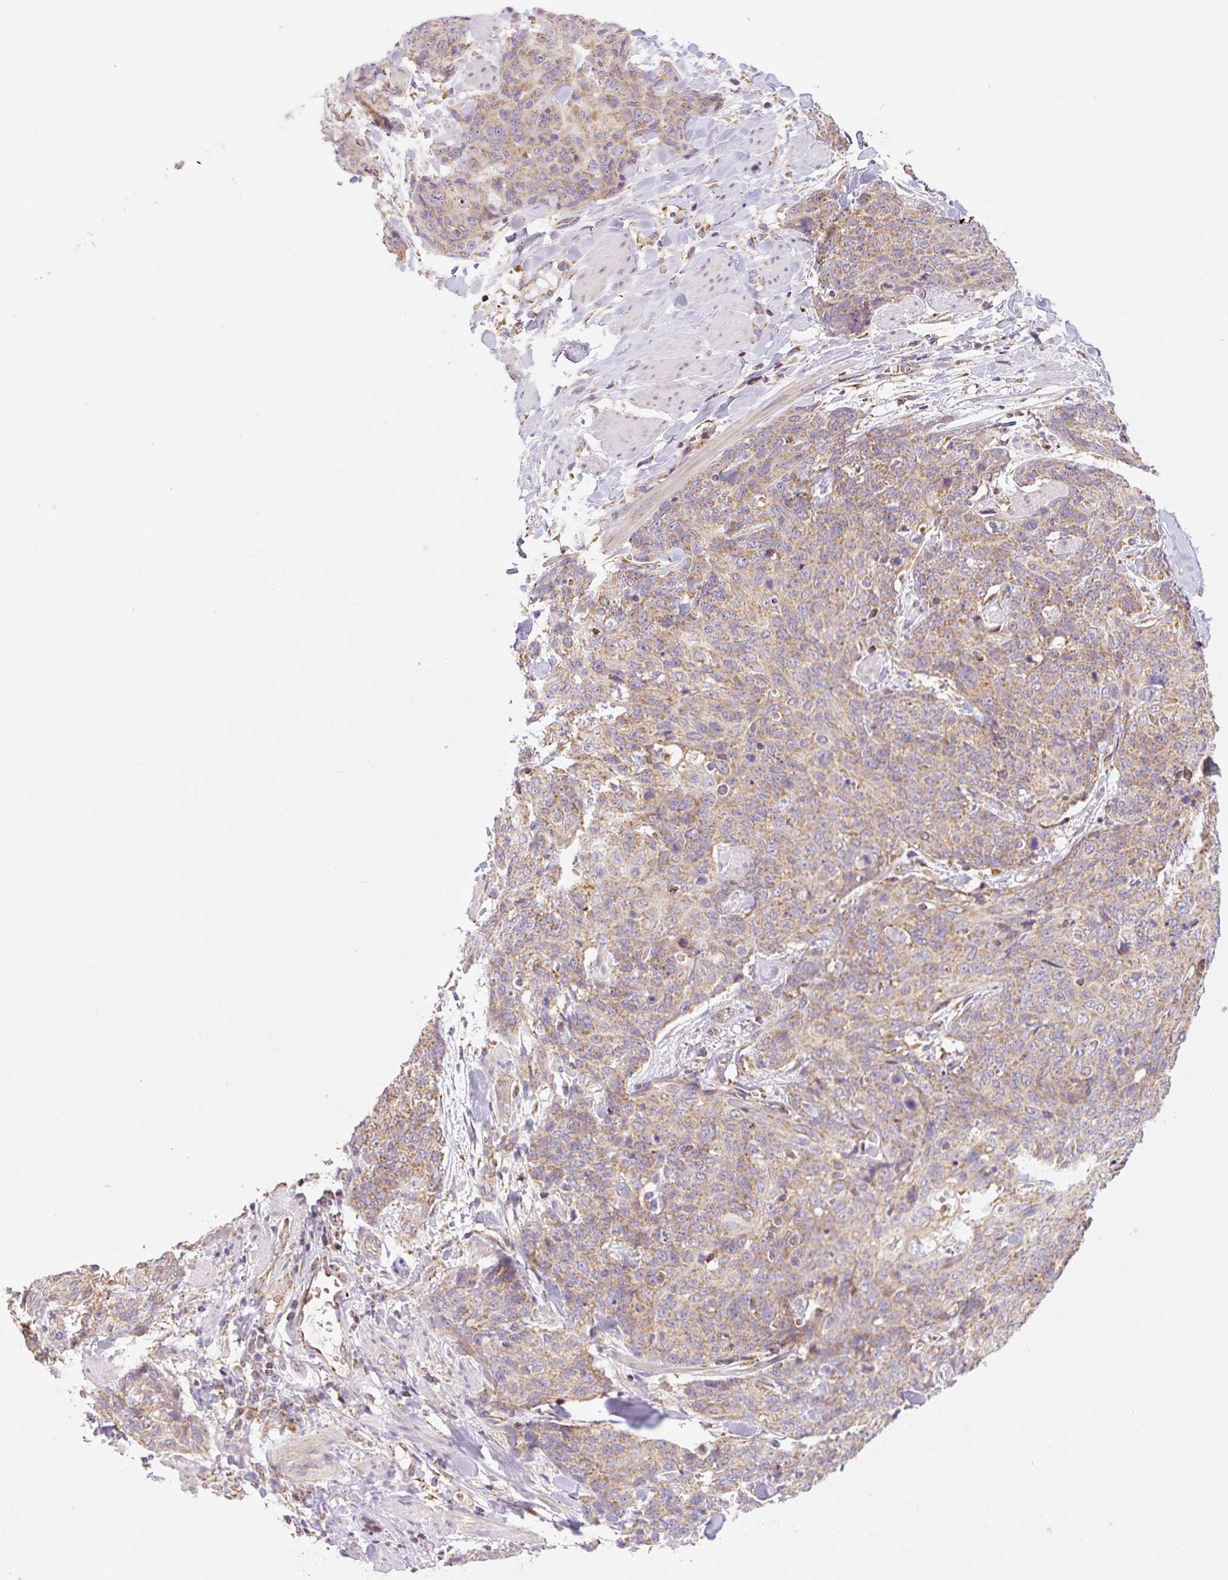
{"staining": {"intensity": "moderate", "quantity": ">75%", "location": "cytoplasmic/membranous"}, "tissue": "skin cancer", "cell_type": "Tumor cells", "image_type": "cancer", "snomed": [{"axis": "morphology", "description": "Squamous cell carcinoma, NOS"}, {"axis": "topography", "description": "Skin"}, {"axis": "topography", "description": "Vulva"}], "caption": "Skin squamous cell carcinoma stained for a protein (brown) shows moderate cytoplasmic/membranous positive positivity in about >75% of tumor cells.", "gene": "GOSR2", "patient": {"sex": "female", "age": 85}}